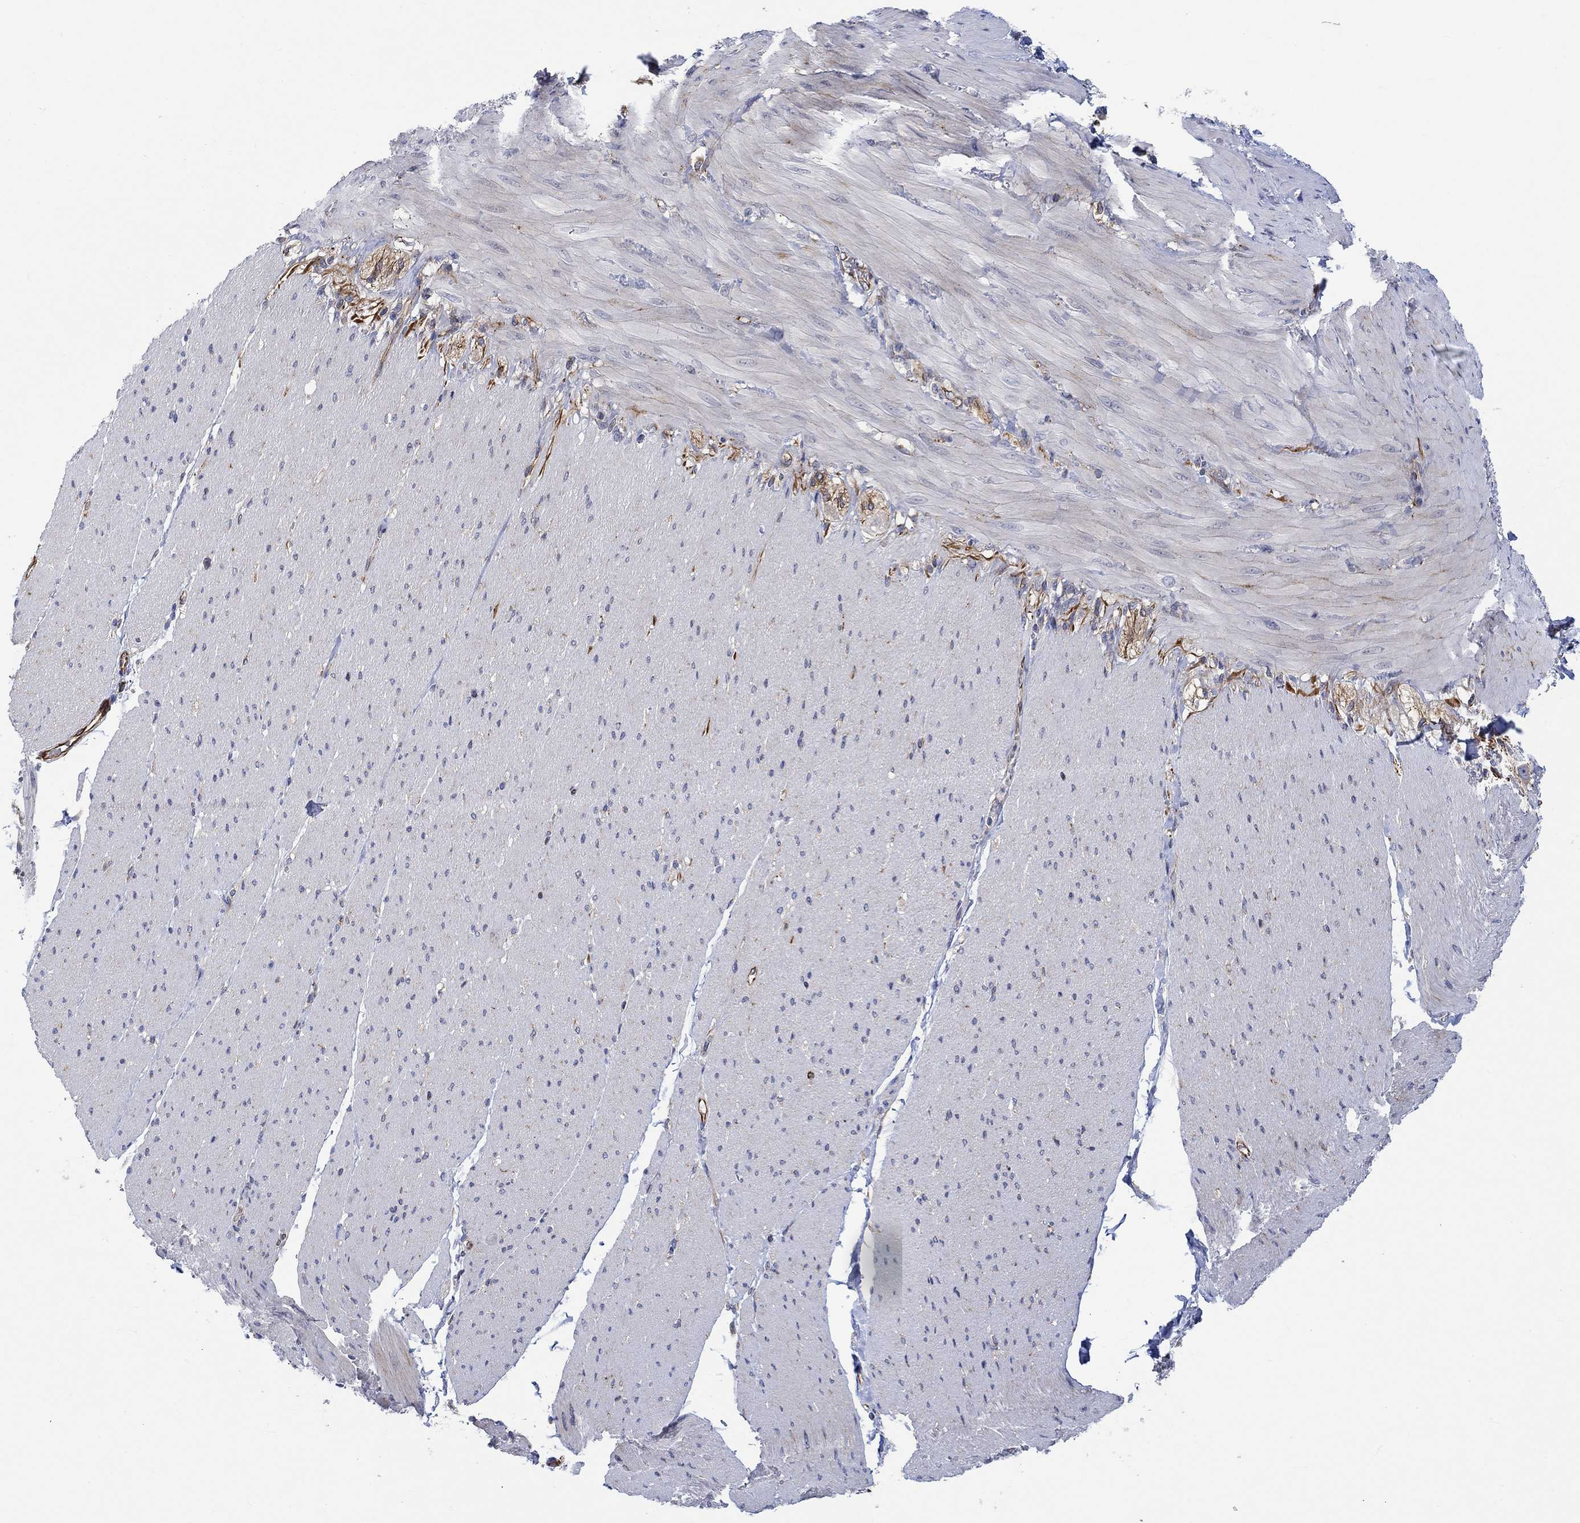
{"staining": {"intensity": "negative", "quantity": "none", "location": "none"}, "tissue": "soft tissue", "cell_type": "Fibroblasts", "image_type": "normal", "snomed": [{"axis": "morphology", "description": "Normal tissue, NOS"}, {"axis": "topography", "description": "Smooth muscle"}, {"axis": "topography", "description": "Duodenum"}, {"axis": "topography", "description": "Peripheral nerve tissue"}], "caption": "This is an IHC image of normal soft tissue. There is no expression in fibroblasts.", "gene": "CAMK1D", "patient": {"sex": "female", "age": 61}}